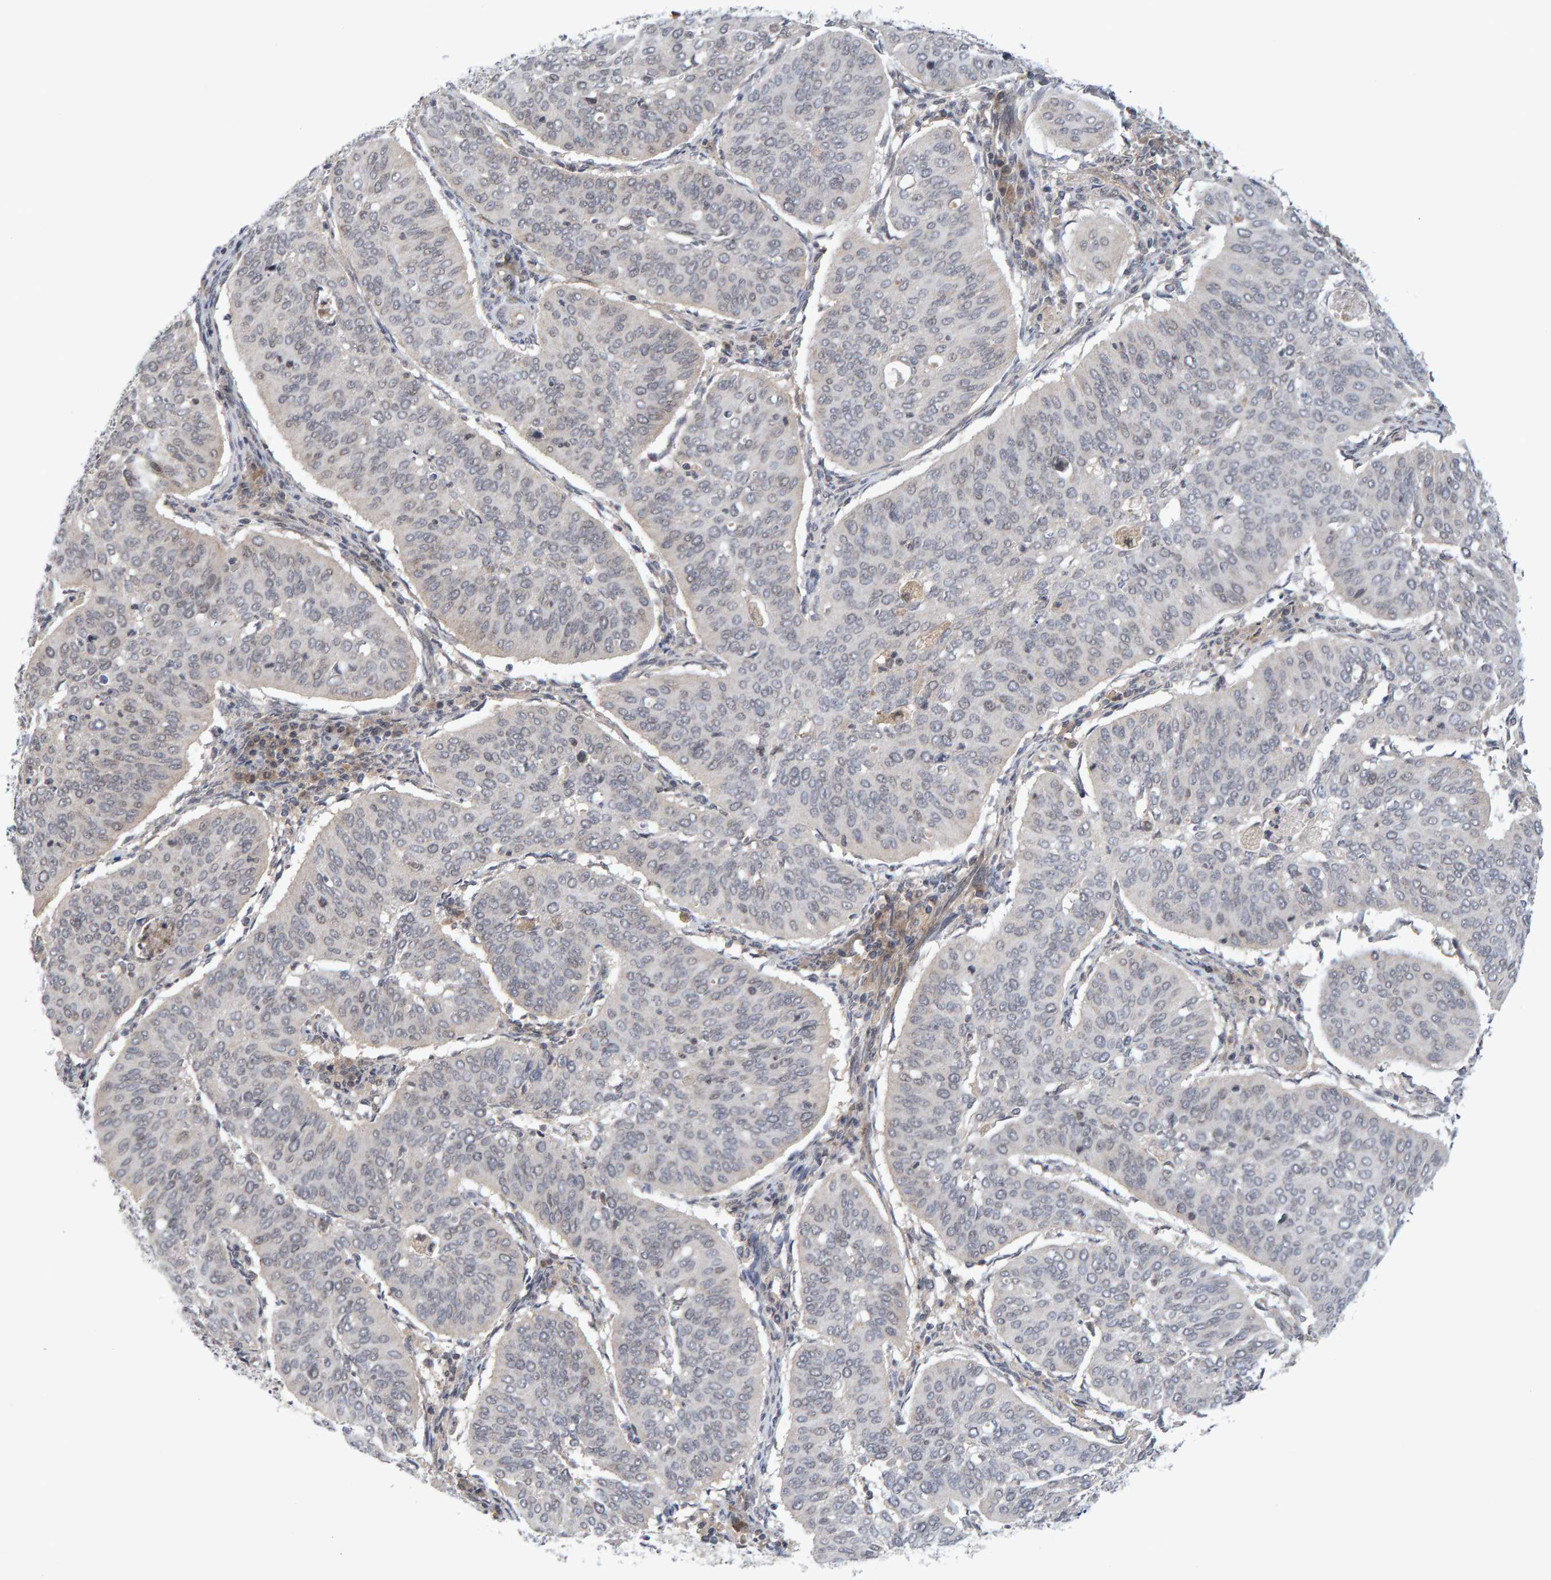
{"staining": {"intensity": "negative", "quantity": "none", "location": "none"}, "tissue": "cervical cancer", "cell_type": "Tumor cells", "image_type": "cancer", "snomed": [{"axis": "morphology", "description": "Normal tissue, NOS"}, {"axis": "morphology", "description": "Squamous cell carcinoma, NOS"}, {"axis": "topography", "description": "Cervix"}], "caption": "This is an IHC photomicrograph of cervical squamous cell carcinoma. There is no expression in tumor cells.", "gene": "CDH2", "patient": {"sex": "female", "age": 39}}